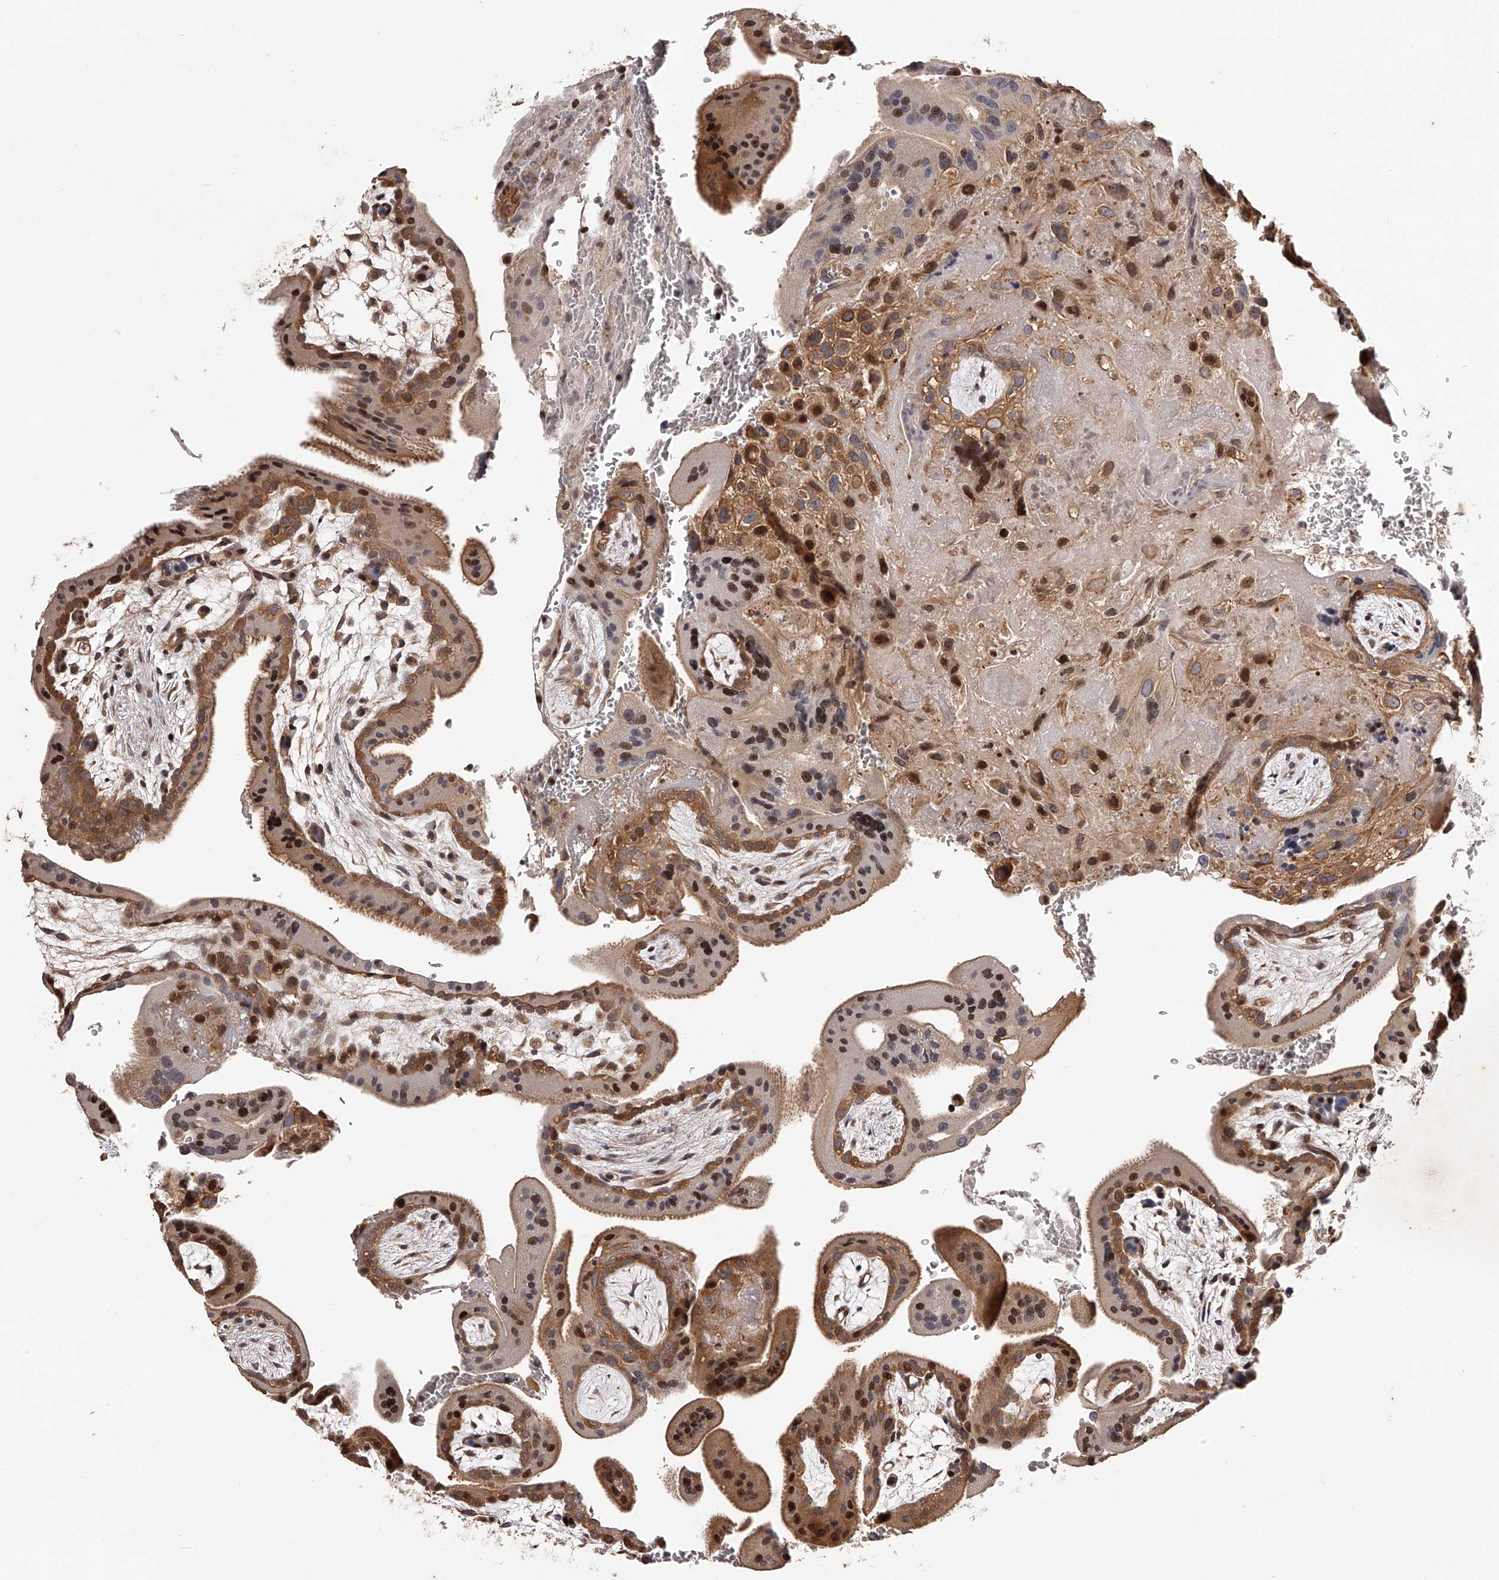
{"staining": {"intensity": "negative", "quantity": "none", "location": "none"}, "tissue": "placenta", "cell_type": "Decidual cells", "image_type": "normal", "snomed": [{"axis": "morphology", "description": "Normal tissue, NOS"}, {"axis": "topography", "description": "Placenta"}], "caption": "IHC of benign placenta exhibits no expression in decidual cells.", "gene": "PFDN2", "patient": {"sex": "female", "age": 35}}